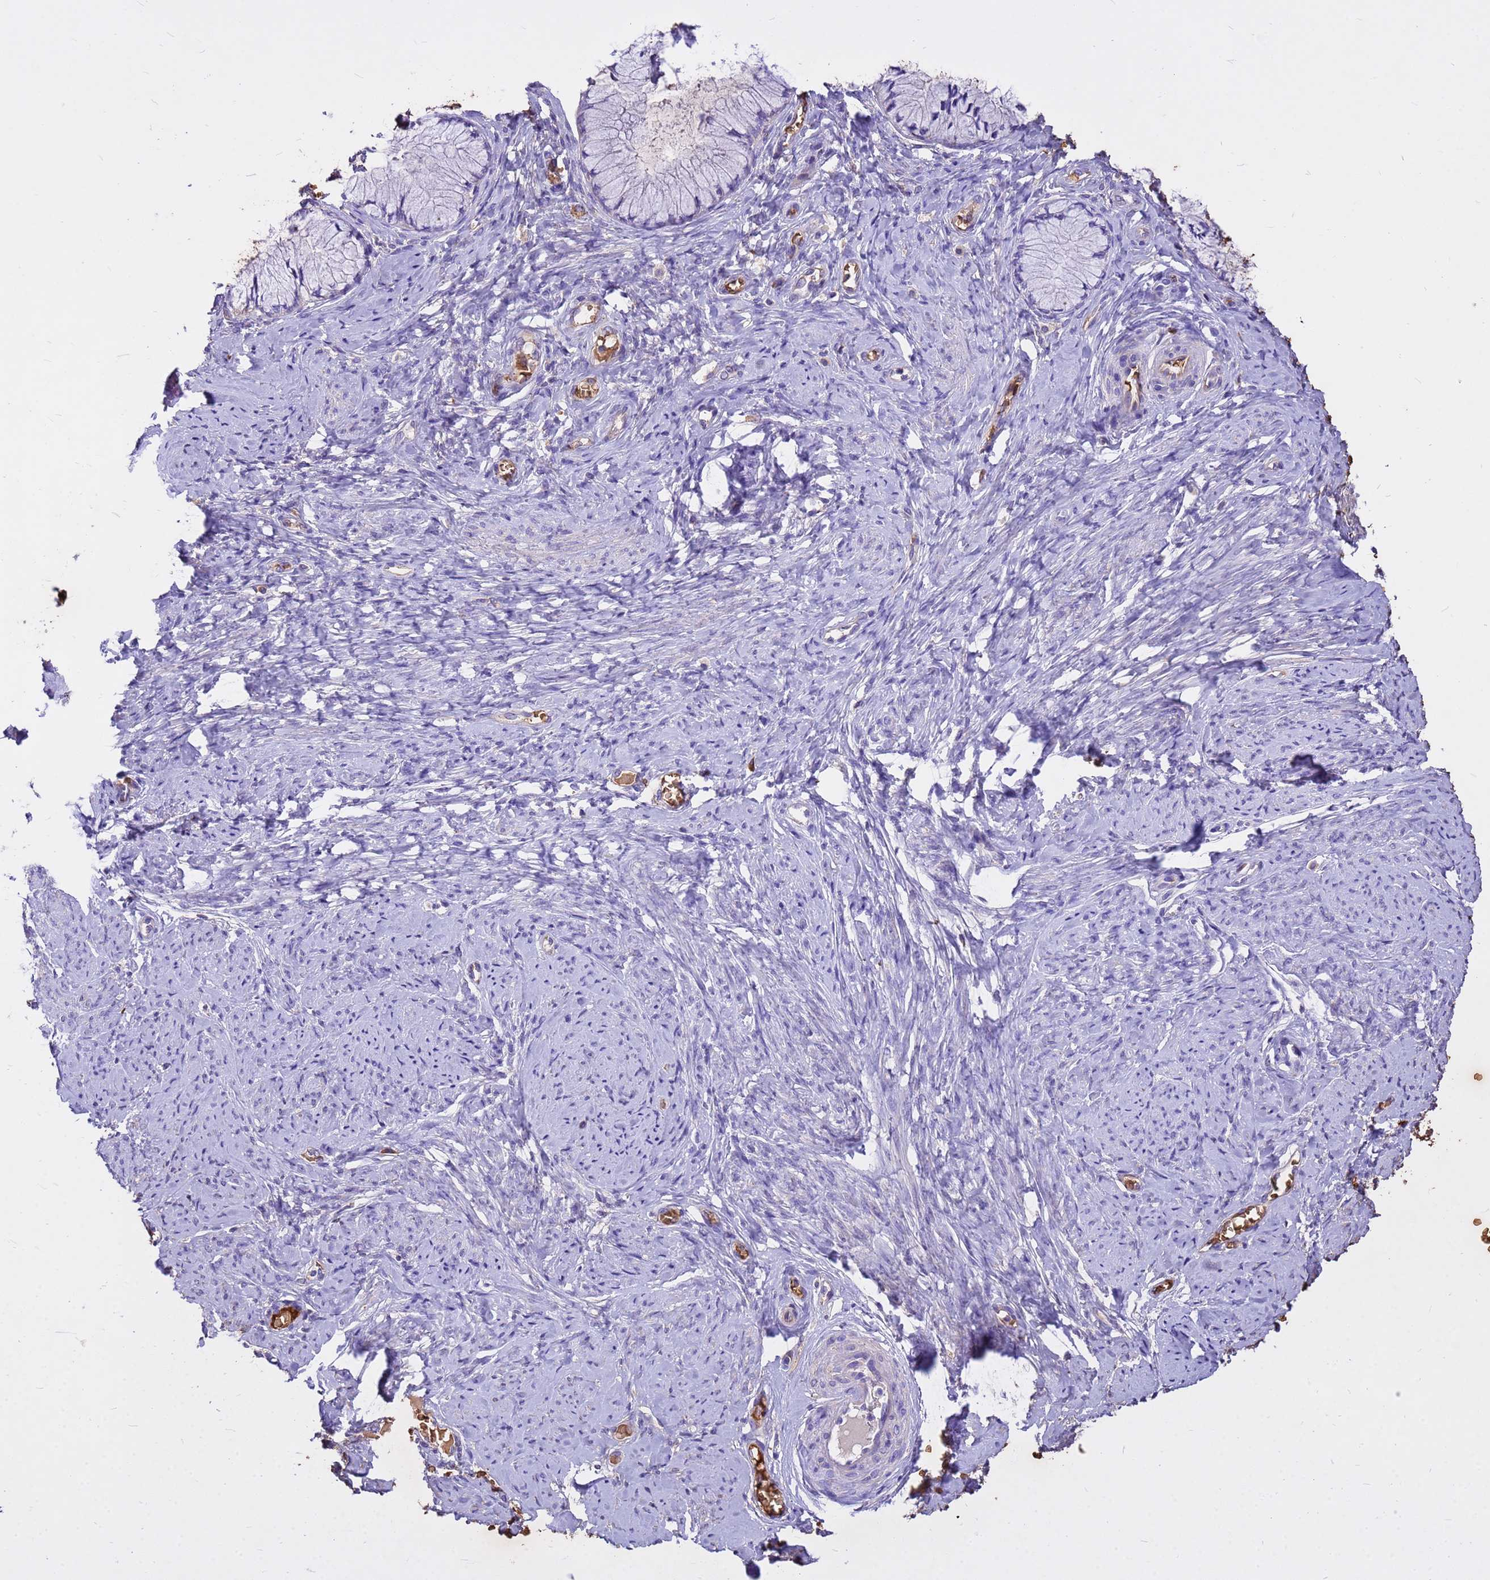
{"staining": {"intensity": "weak", "quantity": "<25%", "location": "cytoplasmic/membranous"}, "tissue": "cervix", "cell_type": "Glandular cells", "image_type": "normal", "snomed": [{"axis": "morphology", "description": "Normal tissue, NOS"}, {"axis": "topography", "description": "Cervix"}], "caption": "This is an IHC photomicrograph of benign human cervix. There is no positivity in glandular cells.", "gene": "HBA1", "patient": {"sex": "female", "age": 42}}